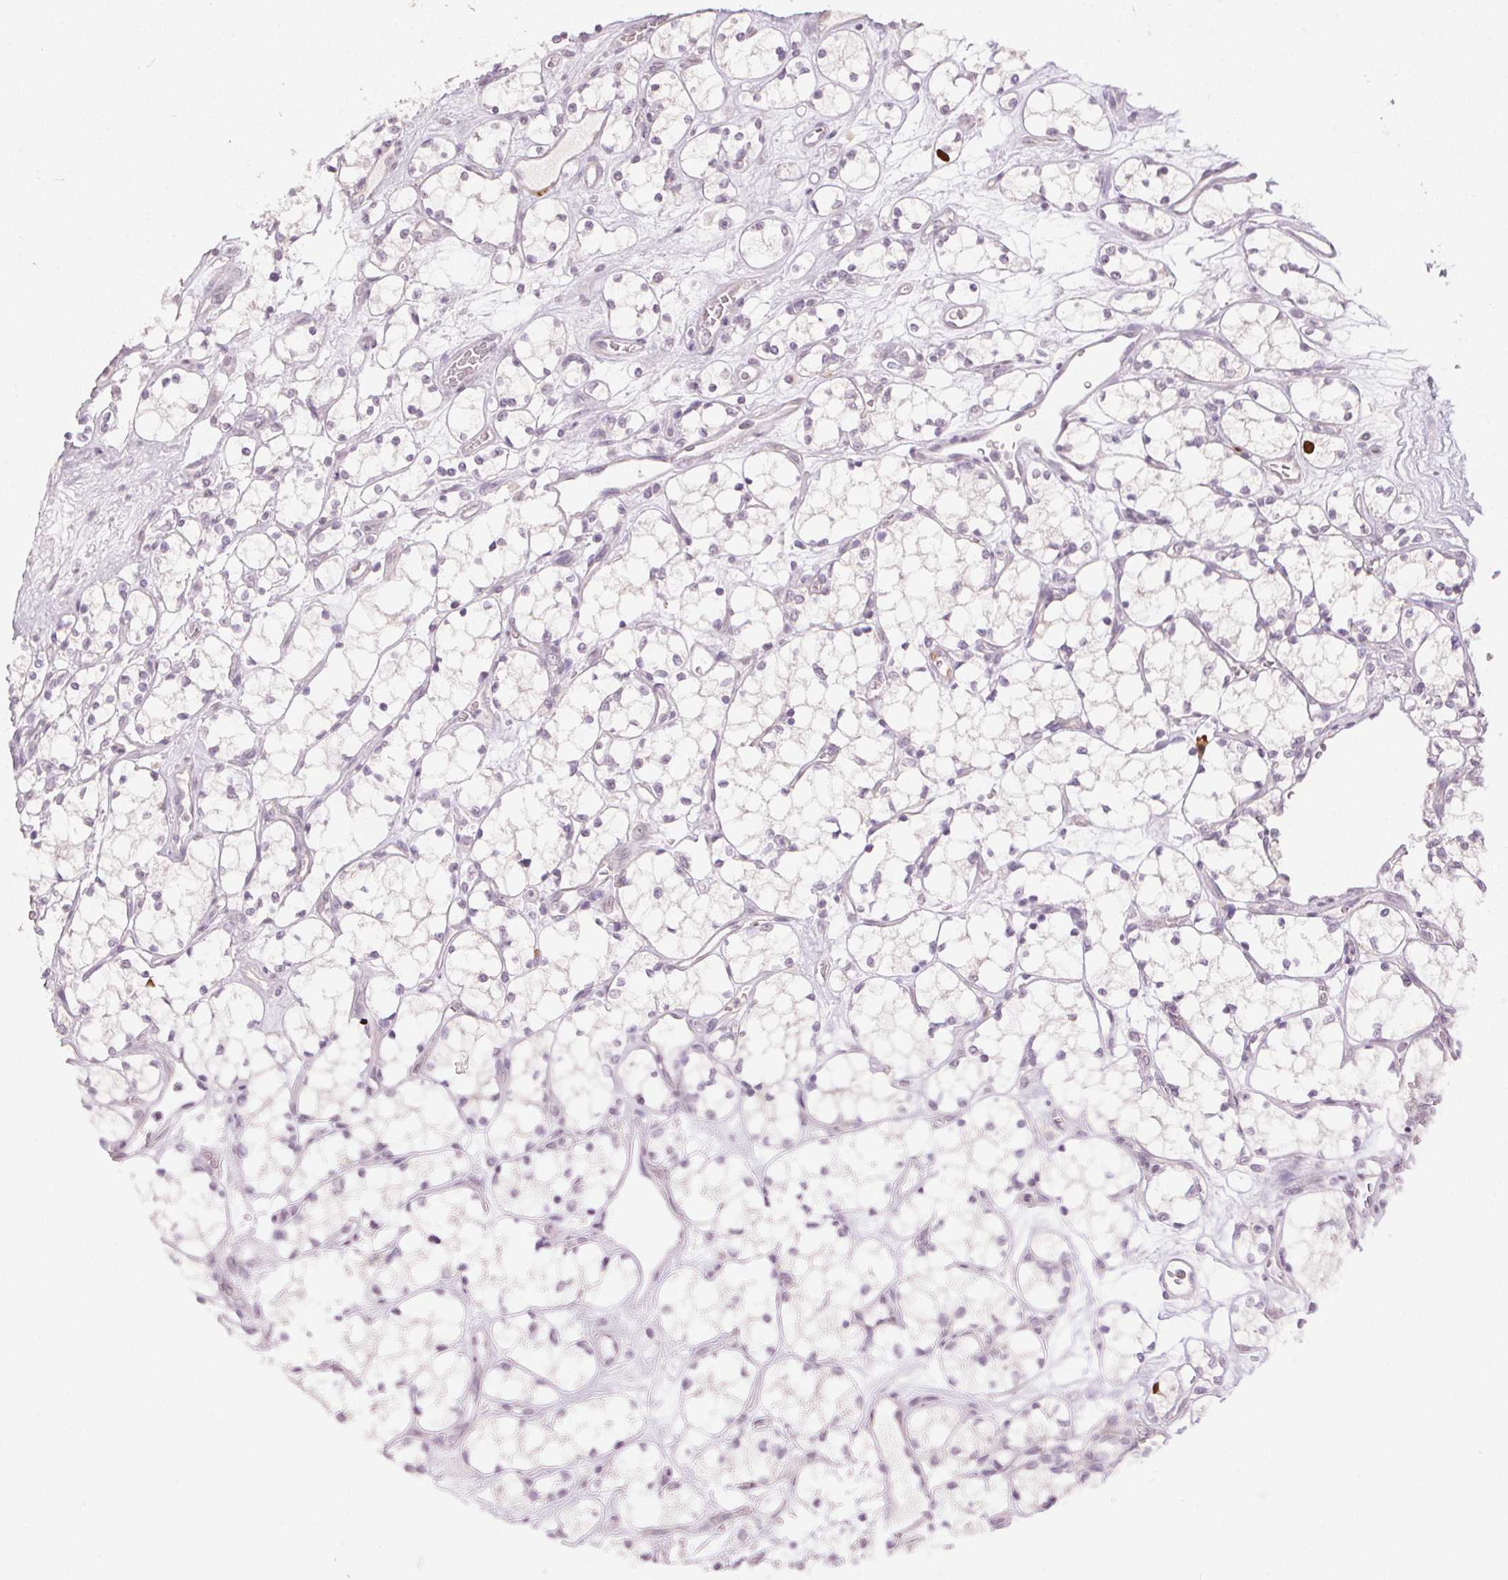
{"staining": {"intensity": "strong", "quantity": "<25%", "location": "nuclear"}, "tissue": "renal cancer", "cell_type": "Tumor cells", "image_type": "cancer", "snomed": [{"axis": "morphology", "description": "Adenocarcinoma, NOS"}, {"axis": "topography", "description": "Kidney"}], "caption": "Tumor cells exhibit strong nuclear positivity in about <25% of cells in adenocarcinoma (renal).", "gene": "ANLN", "patient": {"sex": "female", "age": 69}}